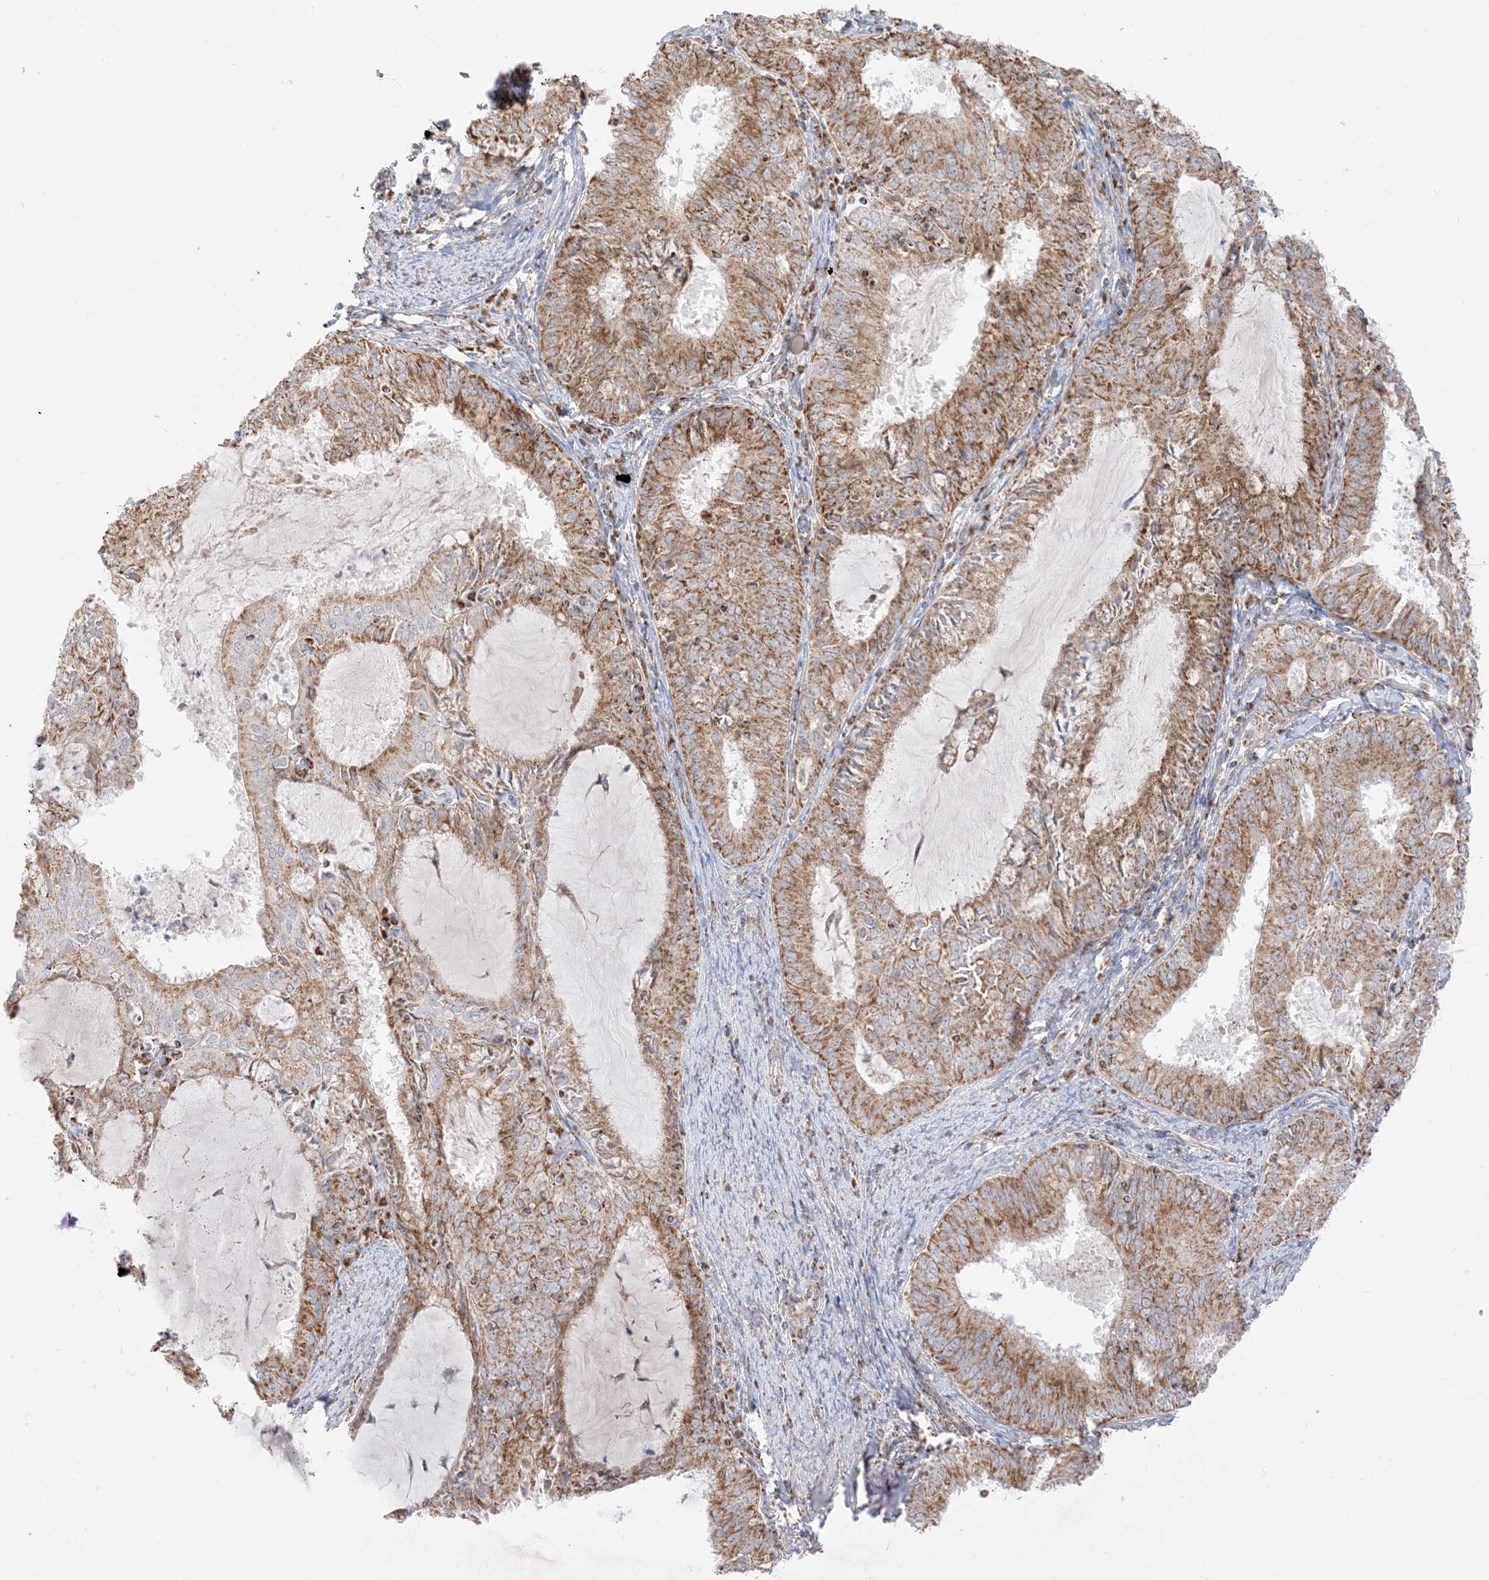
{"staining": {"intensity": "moderate", "quantity": ">75%", "location": "cytoplasmic/membranous"}, "tissue": "endometrial cancer", "cell_type": "Tumor cells", "image_type": "cancer", "snomed": [{"axis": "morphology", "description": "Adenocarcinoma, NOS"}, {"axis": "topography", "description": "Endometrium"}], "caption": "Approximately >75% of tumor cells in endometrial cancer demonstrate moderate cytoplasmic/membranous protein expression as visualized by brown immunohistochemical staining.", "gene": "SLC25A12", "patient": {"sex": "female", "age": 57}}